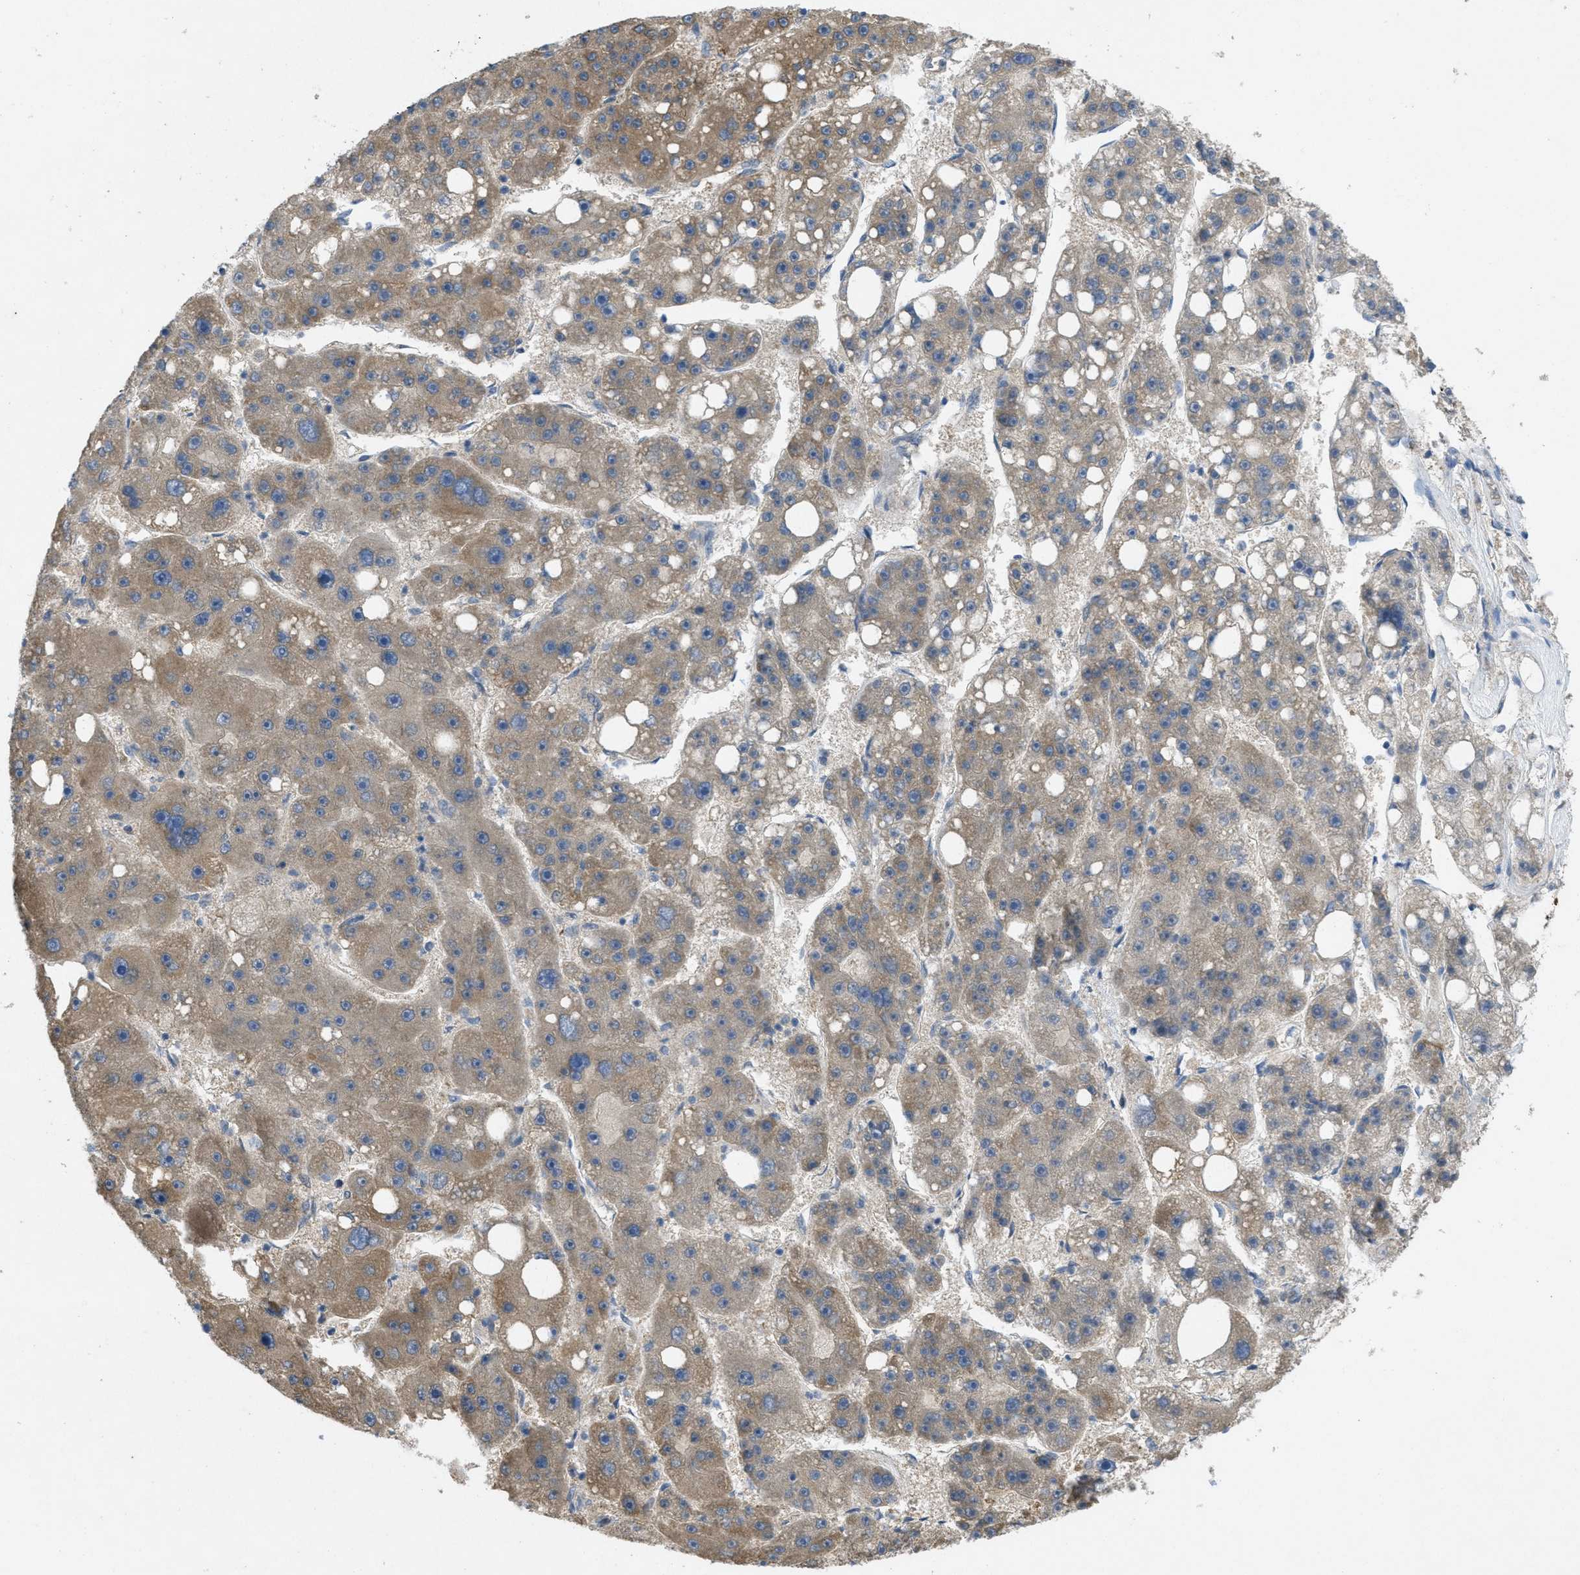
{"staining": {"intensity": "weak", "quantity": ">75%", "location": "cytoplasmic/membranous"}, "tissue": "liver cancer", "cell_type": "Tumor cells", "image_type": "cancer", "snomed": [{"axis": "morphology", "description": "Carcinoma, Hepatocellular, NOS"}, {"axis": "topography", "description": "Liver"}], "caption": "Immunohistochemical staining of liver cancer (hepatocellular carcinoma) reveals low levels of weak cytoplasmic/membranous protein positivity in approximately >75% of tumor cells. The staining was performed using DAB (3,3'-diaminobenzidine) to visualize the protein expression in brown, while the nuclei were stained in blue with hematoxylin (Magnification: 20x).", "gene": "IFNLR1", "patient": {"sex": "female", "age": 61}}